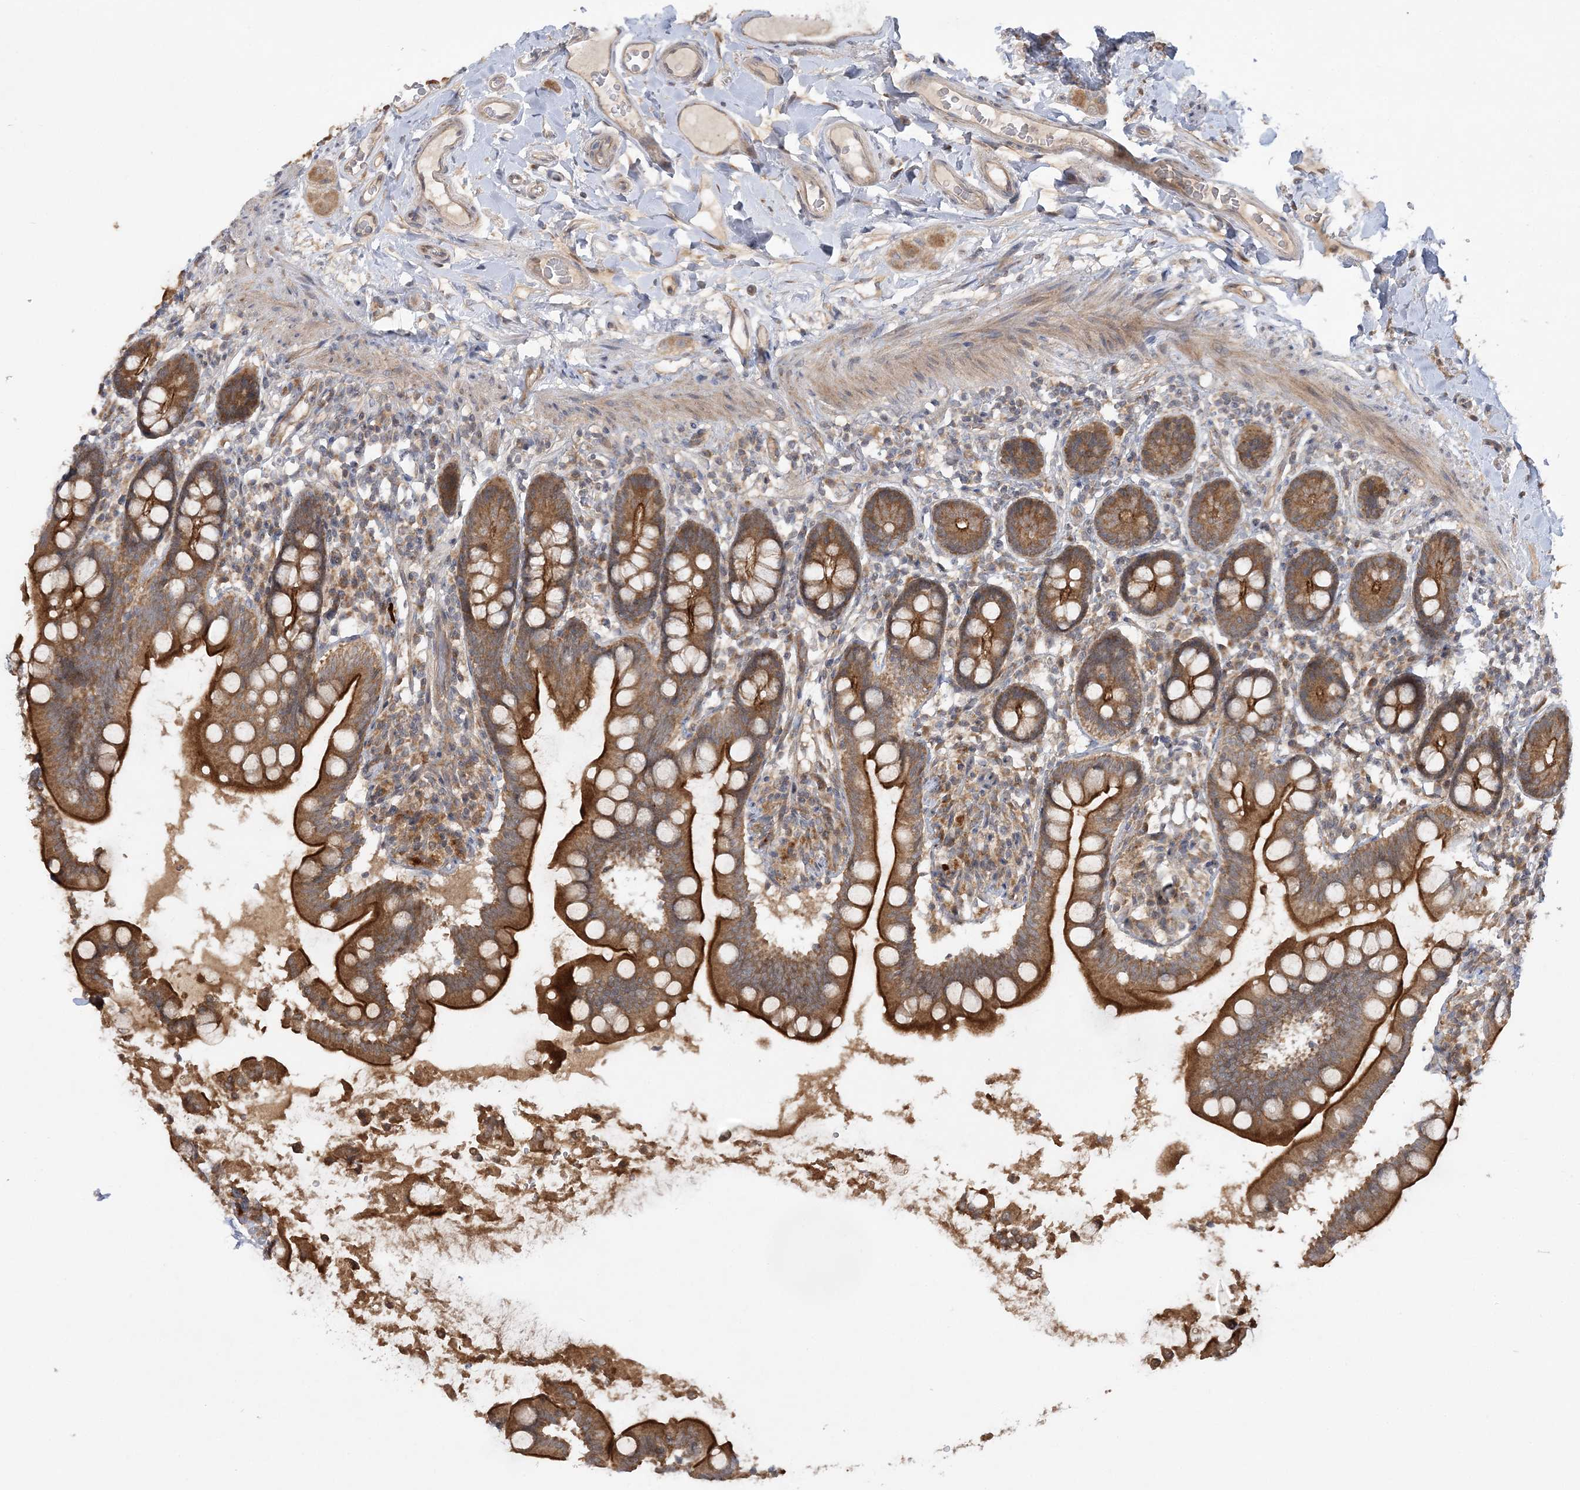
{"staining": {"intensity": "moderate", "quantity": ">75%", "location": "cytoplasmic/membranous"}, "tissue": "small intestine", "cell_type": "Glandular cells", "image_type": "normal", "snomed": [{"axis": "morphology", "description": "Normal tissue, NOS"}, {"axis": "topography", "description": "Small intestine"}], "caption": "A medium amount of moderate cytoplasmic/membranous staining is seen in approximately >75% of glandular cells in unremarkable small intestine.", "gene": "MMADHC", "patient": {"sex": "female", "age": 64}}